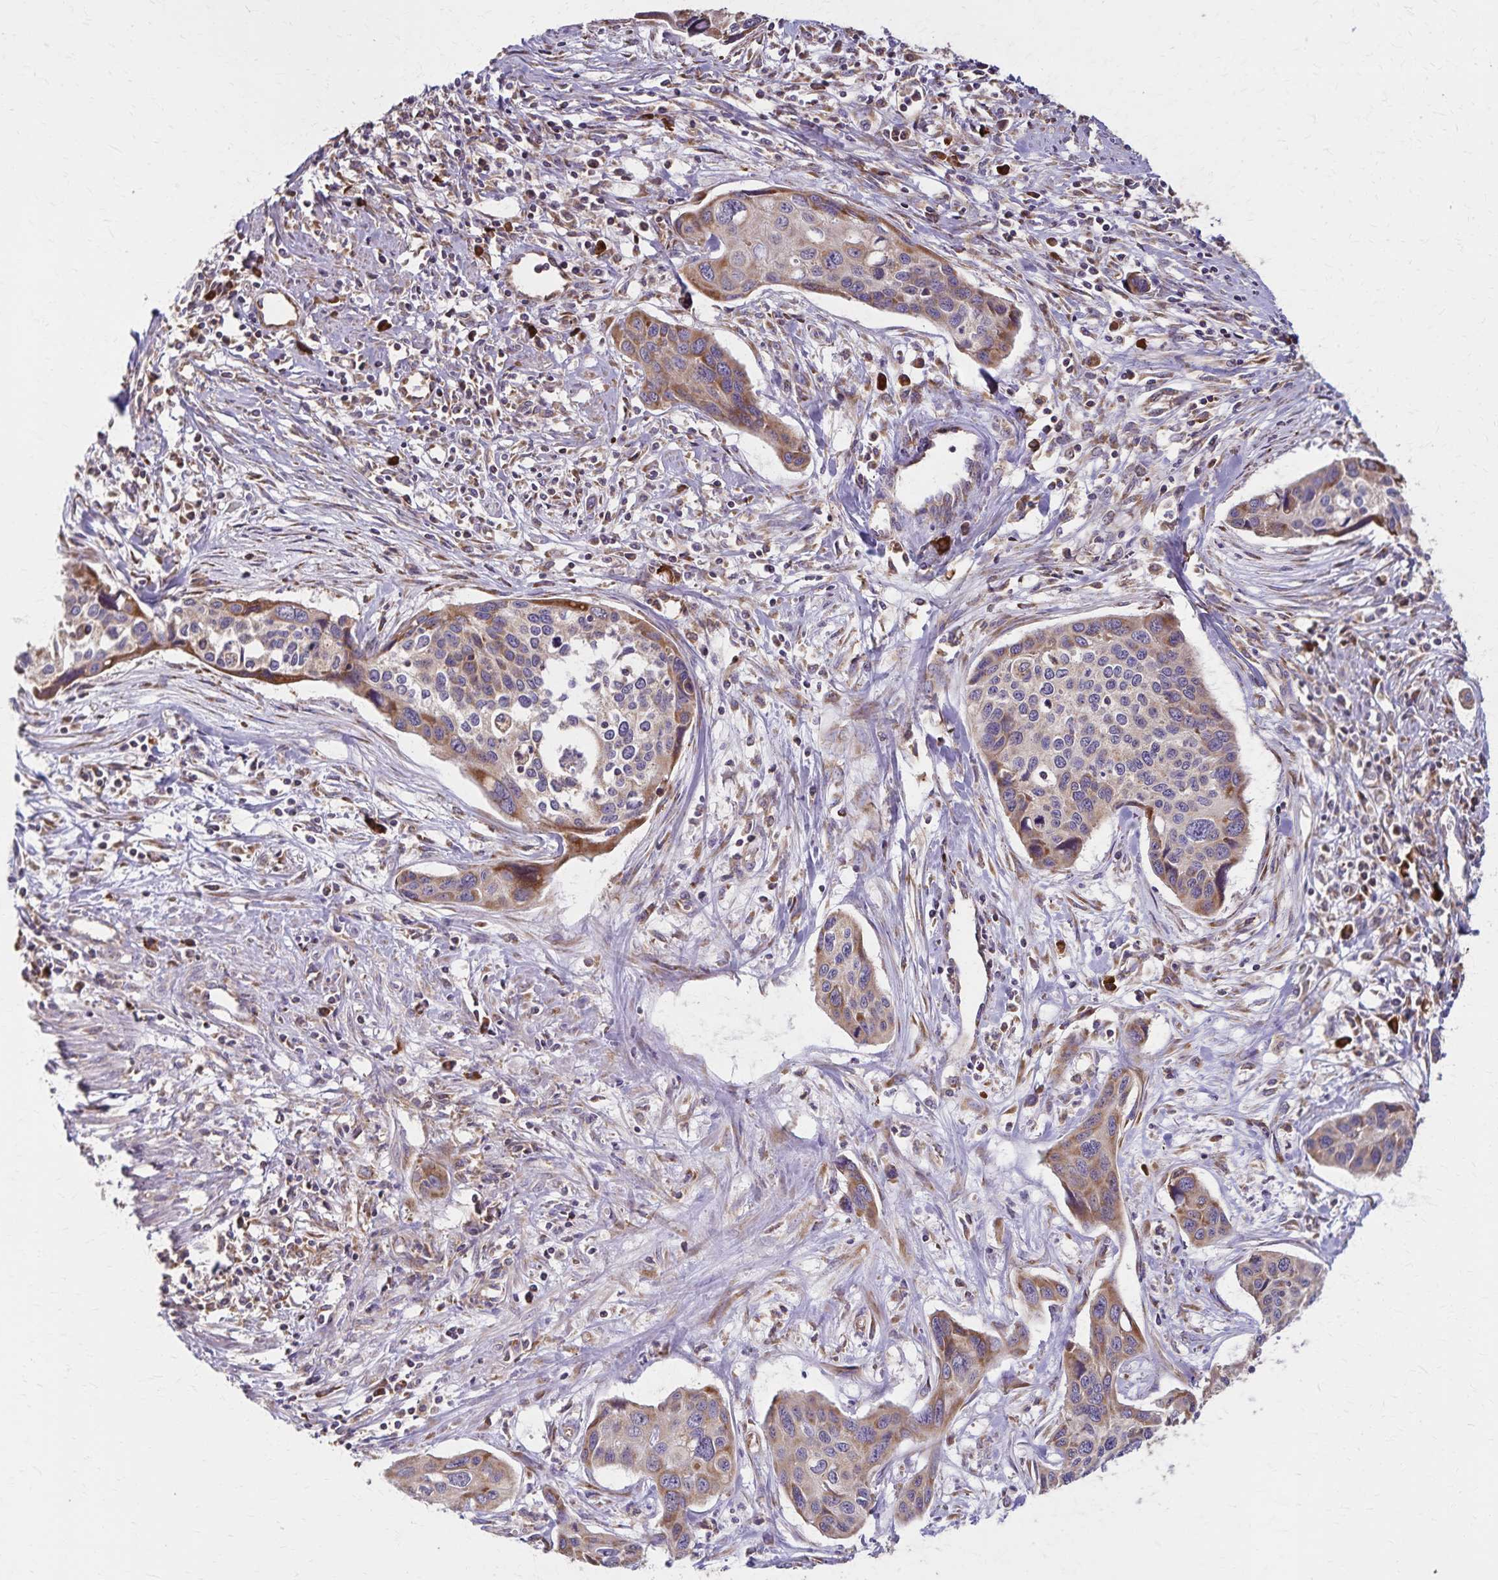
{"staining": {"intensity": "moderate", "quantity": "25%-75%", "location": "cytoplasmic/membranous"}, "tissue": "cervical cancer", "cell_type": "Tumor cells", "image_type": "cancer", "snomed": [{"axis": "morphology", "description": "Squamous cell carcinoma, NOS"}, {"axis": "topography", "description": "Cervix"}], "caption": "Cervical cancer stained with immunohistochemistry (IHC) exhibits moderate cytoplasmic/membranous positivity in about 25%-75% of tumor cells. (brown staining indicates protein expression, while blue staining denotes nuclei).", "gene": "RNF10", "patient": {"sex": "female", "age": 31}}